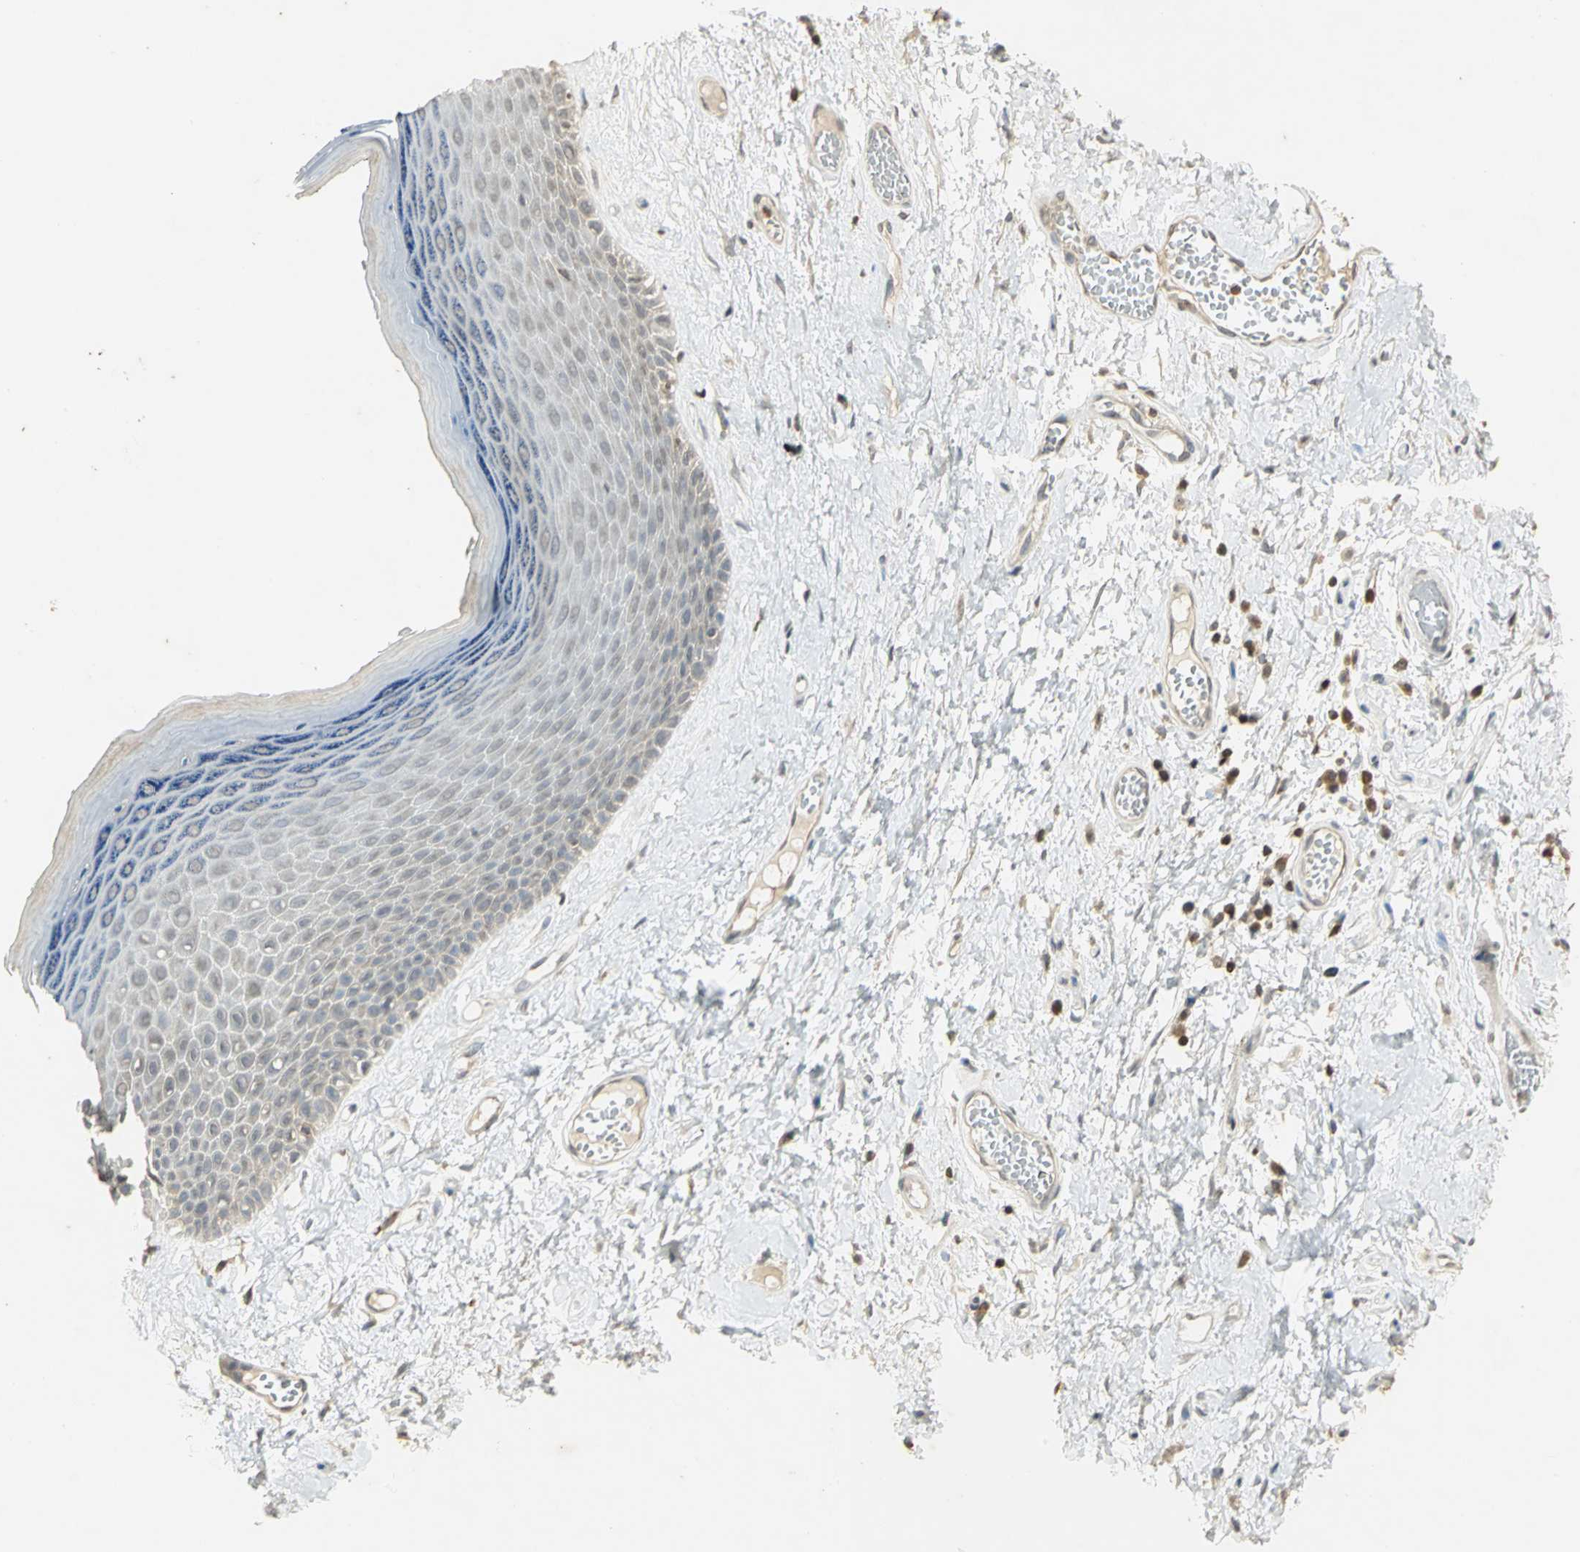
{"staining": {"intensity": "weak", "quantity": "<25%", "location": "cytoplasmic/membranous"}, "tissue": "skin", "cell_type": "Epidermal cells", "image_type": "normal", "snomed": [{"axis": "morphology", "description": "Normal tissue, NOS"}, {"axis": "morphology", "description": "Inflammation, NOS"}, {"axis": "topography", "description": "Vulva"}], "caption": "Protein analysis of normal skin exhibits no significant expression in epidermal cells. (Brightfield microscopy of DAB immunohistochemistry (IHC) at high magnification).", "gene": "IL16", "patient": {"sex": "female", "age": 84}}